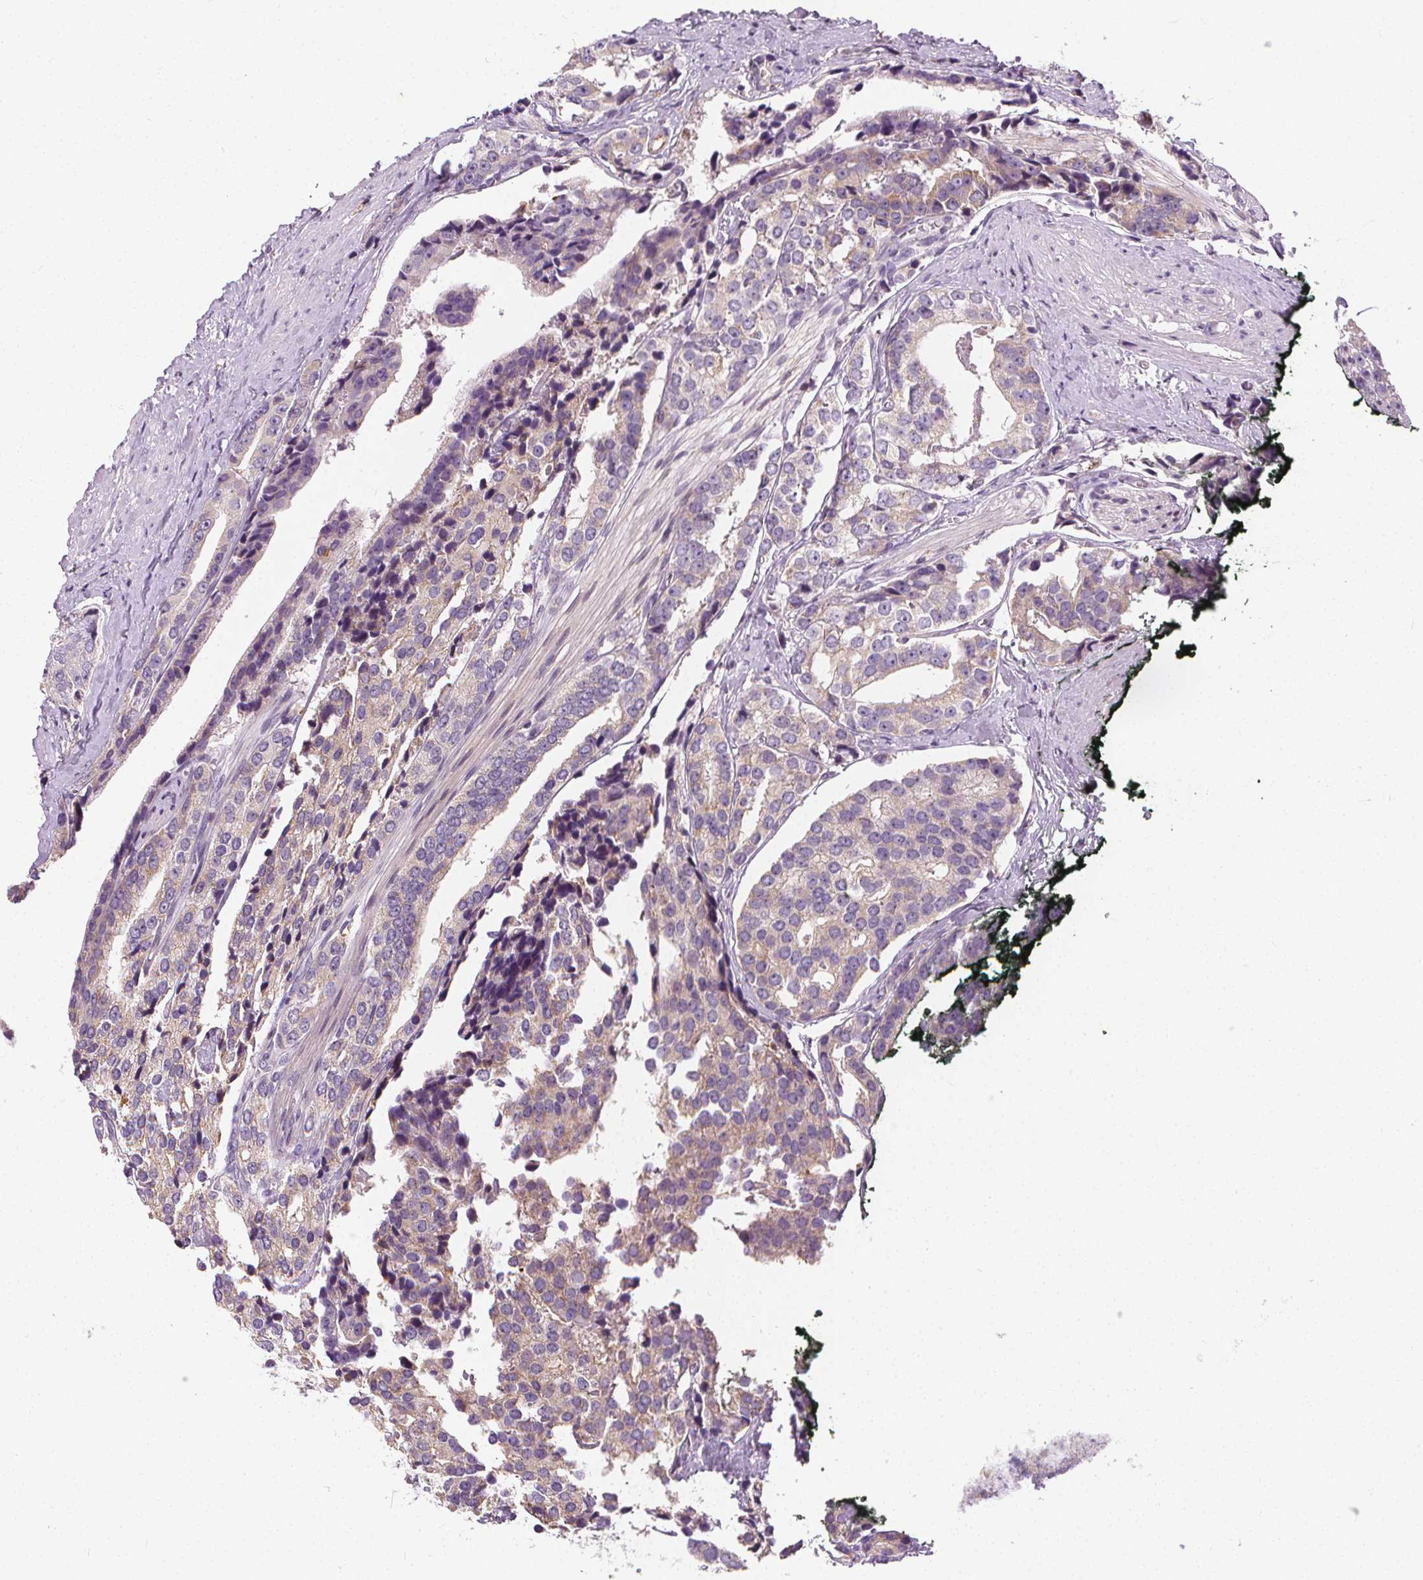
{"staining": {"intensity": "weak", "quantity": "25%-75%", "location": "cytoplasmic/membranous"}, "tissue": "prostate cancer", "cell_type": "Tumor cells", "image_type": "cancer", "snomed": [{"axis": "morphology", "description": "Adenocarcinoma, High grade"}, {"axis": "topography", "description": "Prostate"}], "caption": "The micrograph reveals a brown stain indicating the presence of a protein in the cytoplasmic/membranous of tumor cells in prostate cancer.", "gene": "RAB20", "patient": {"sex": "male", "age": 71}}